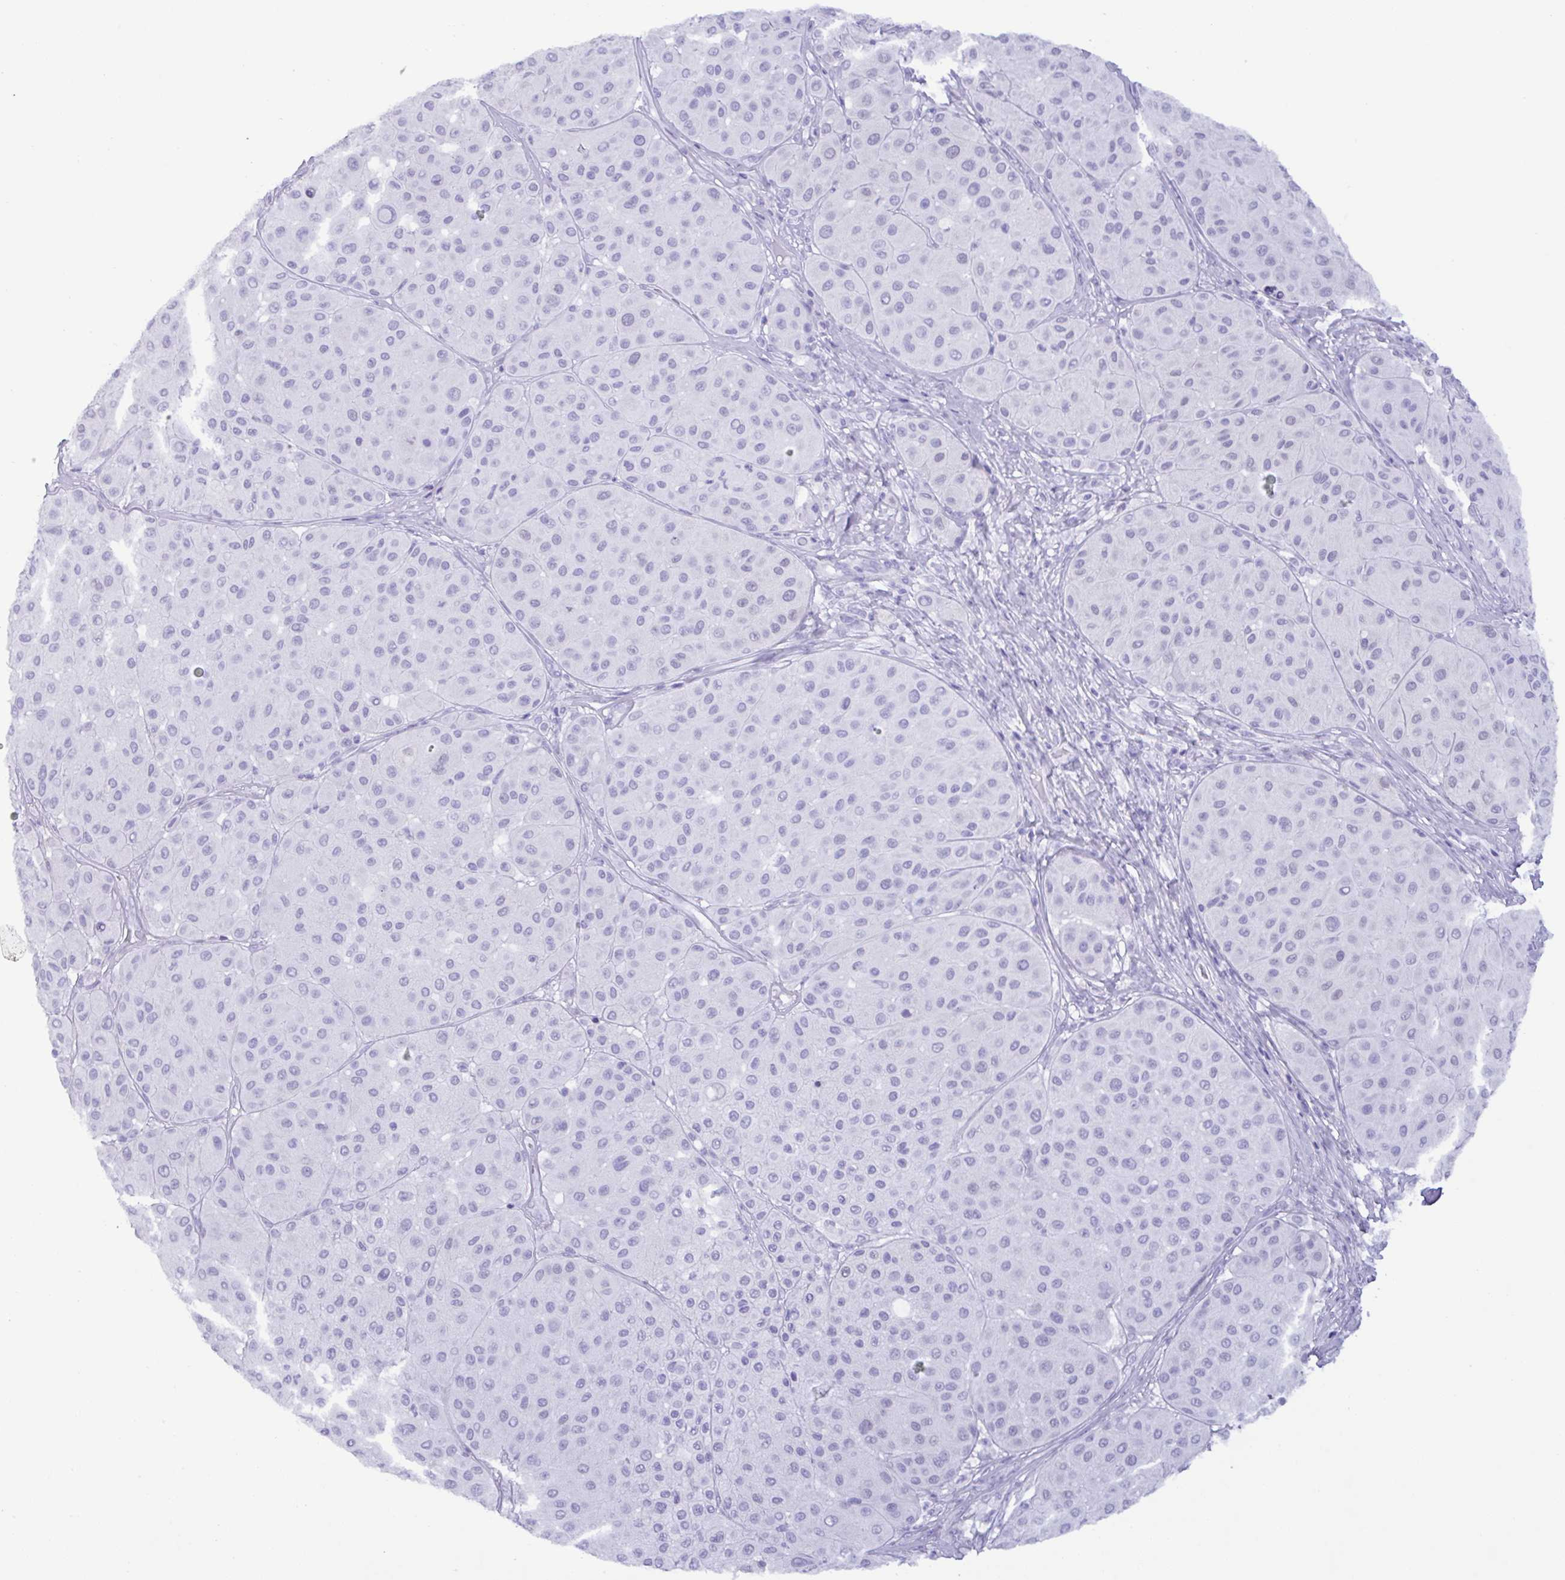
{"staining": {"intensity": "negative", "quantity": "none", "location": "none"}, "tissue": "melanoma", "cell_type": "Tumor cells", "image_type": "cancer", "snomed": [{"axis": "morphology", "description": "Malignant melanoma, Metastatic site"}, {"axis": "topography", "description": "Smooth muscle"}], "caption": "IHC image of neoplastic tissue: human melanoma stained with DAB displays no significant protein positivity in tumor cells.", "gene": "MRGPRG", "patient": {"sex": "male", "age": 41}}